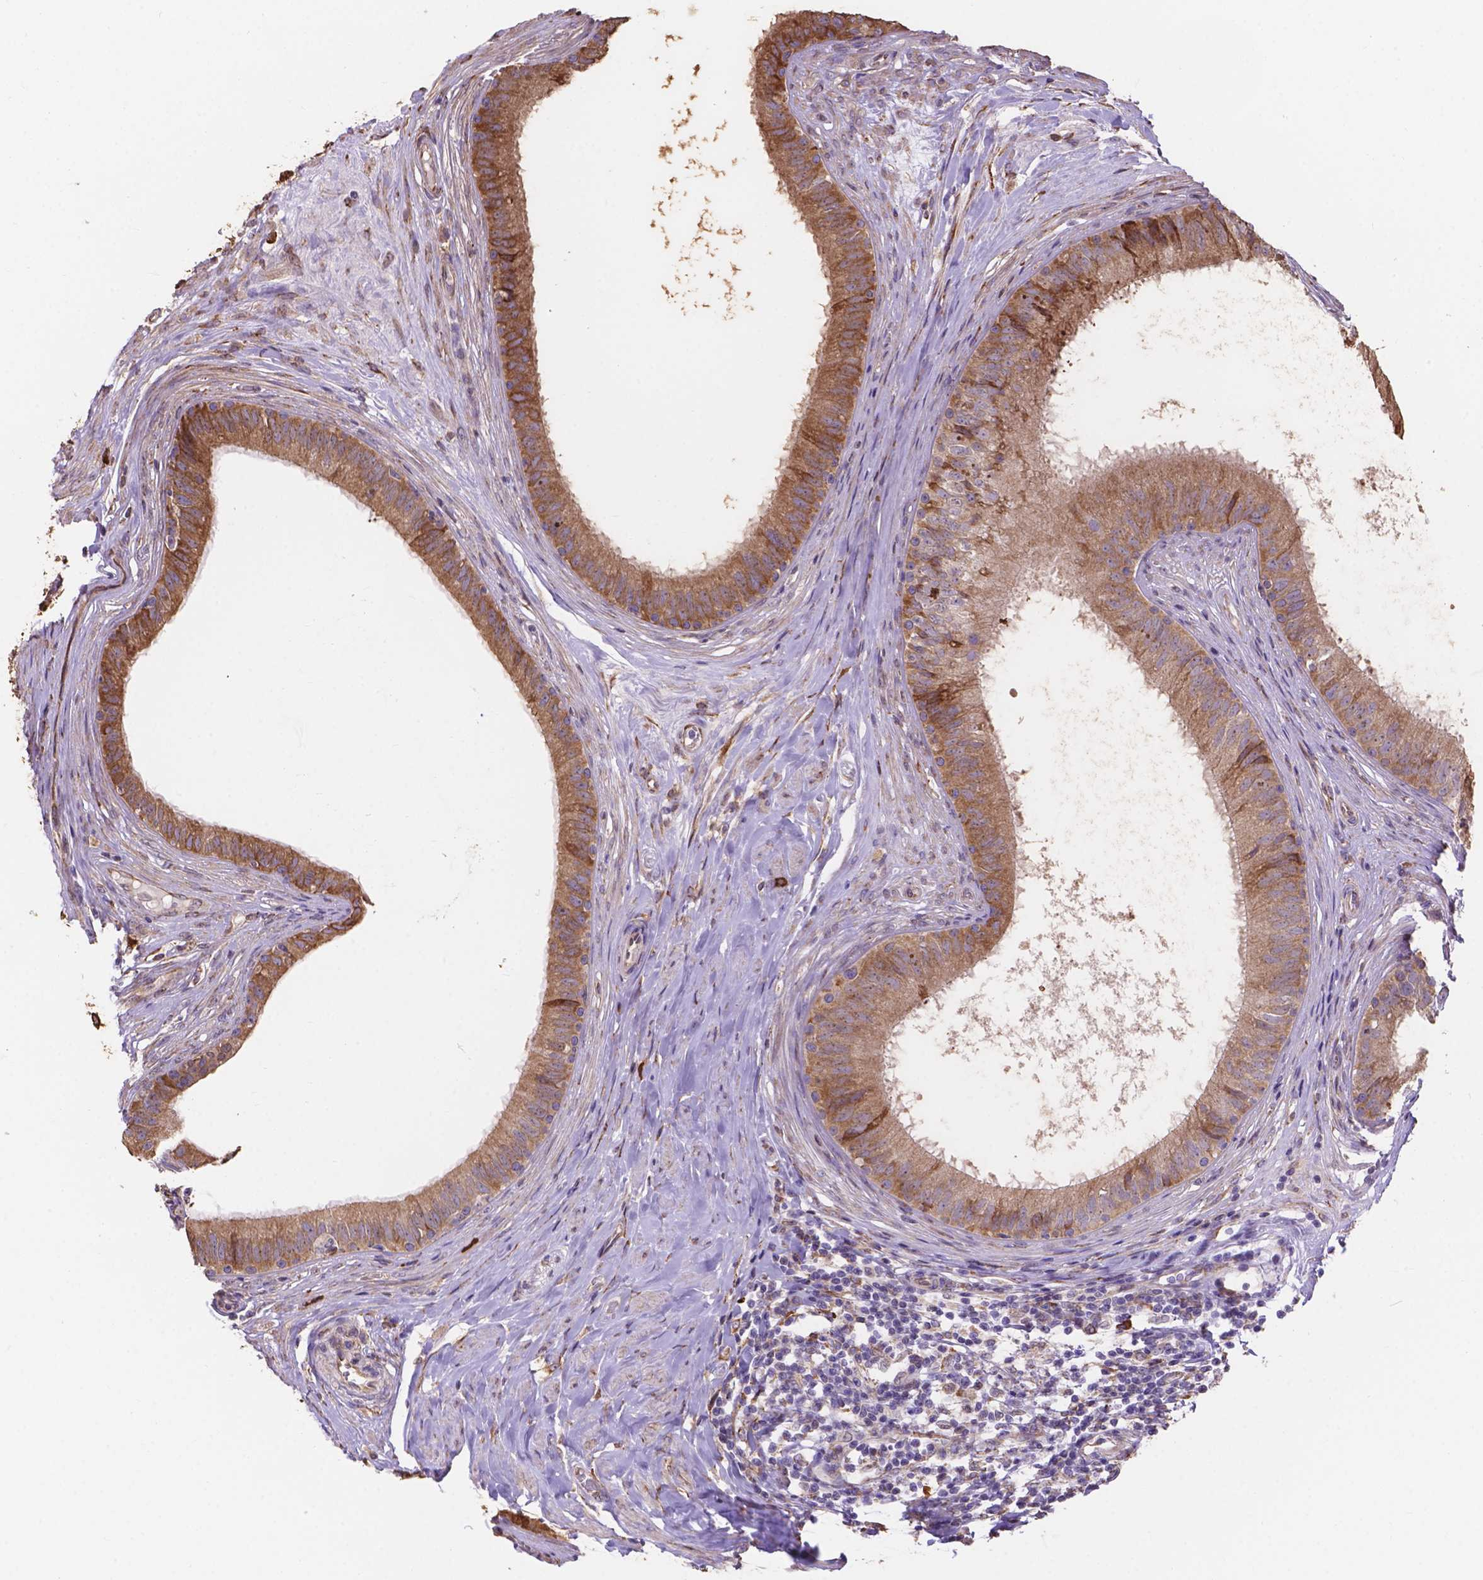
{"staining": {"intensity": "moderate", "quantity": ">75%", "location": "cytoplasmic/membranous"}, "tissue": "epididymis", "cell_type": "Glandular cells", "image_type": "normal", "snomed": [{"axis": "morphology", "description": "Normal tissue, NOS"}, {"axis": "topography", "description": "Epididymis"}], "caption": "DAB (3,3'-diaminobenzidine) immunohistochemical staining of unremarkable human epididymis shows moderate cytoplasmic/membranous protein positivity in approximately >75% of glandular cells. (Brightfield microscopy of DAB IHC at high magnification).", "gene": "IPO11", "patient": {"sex": "male", "age": 59}}